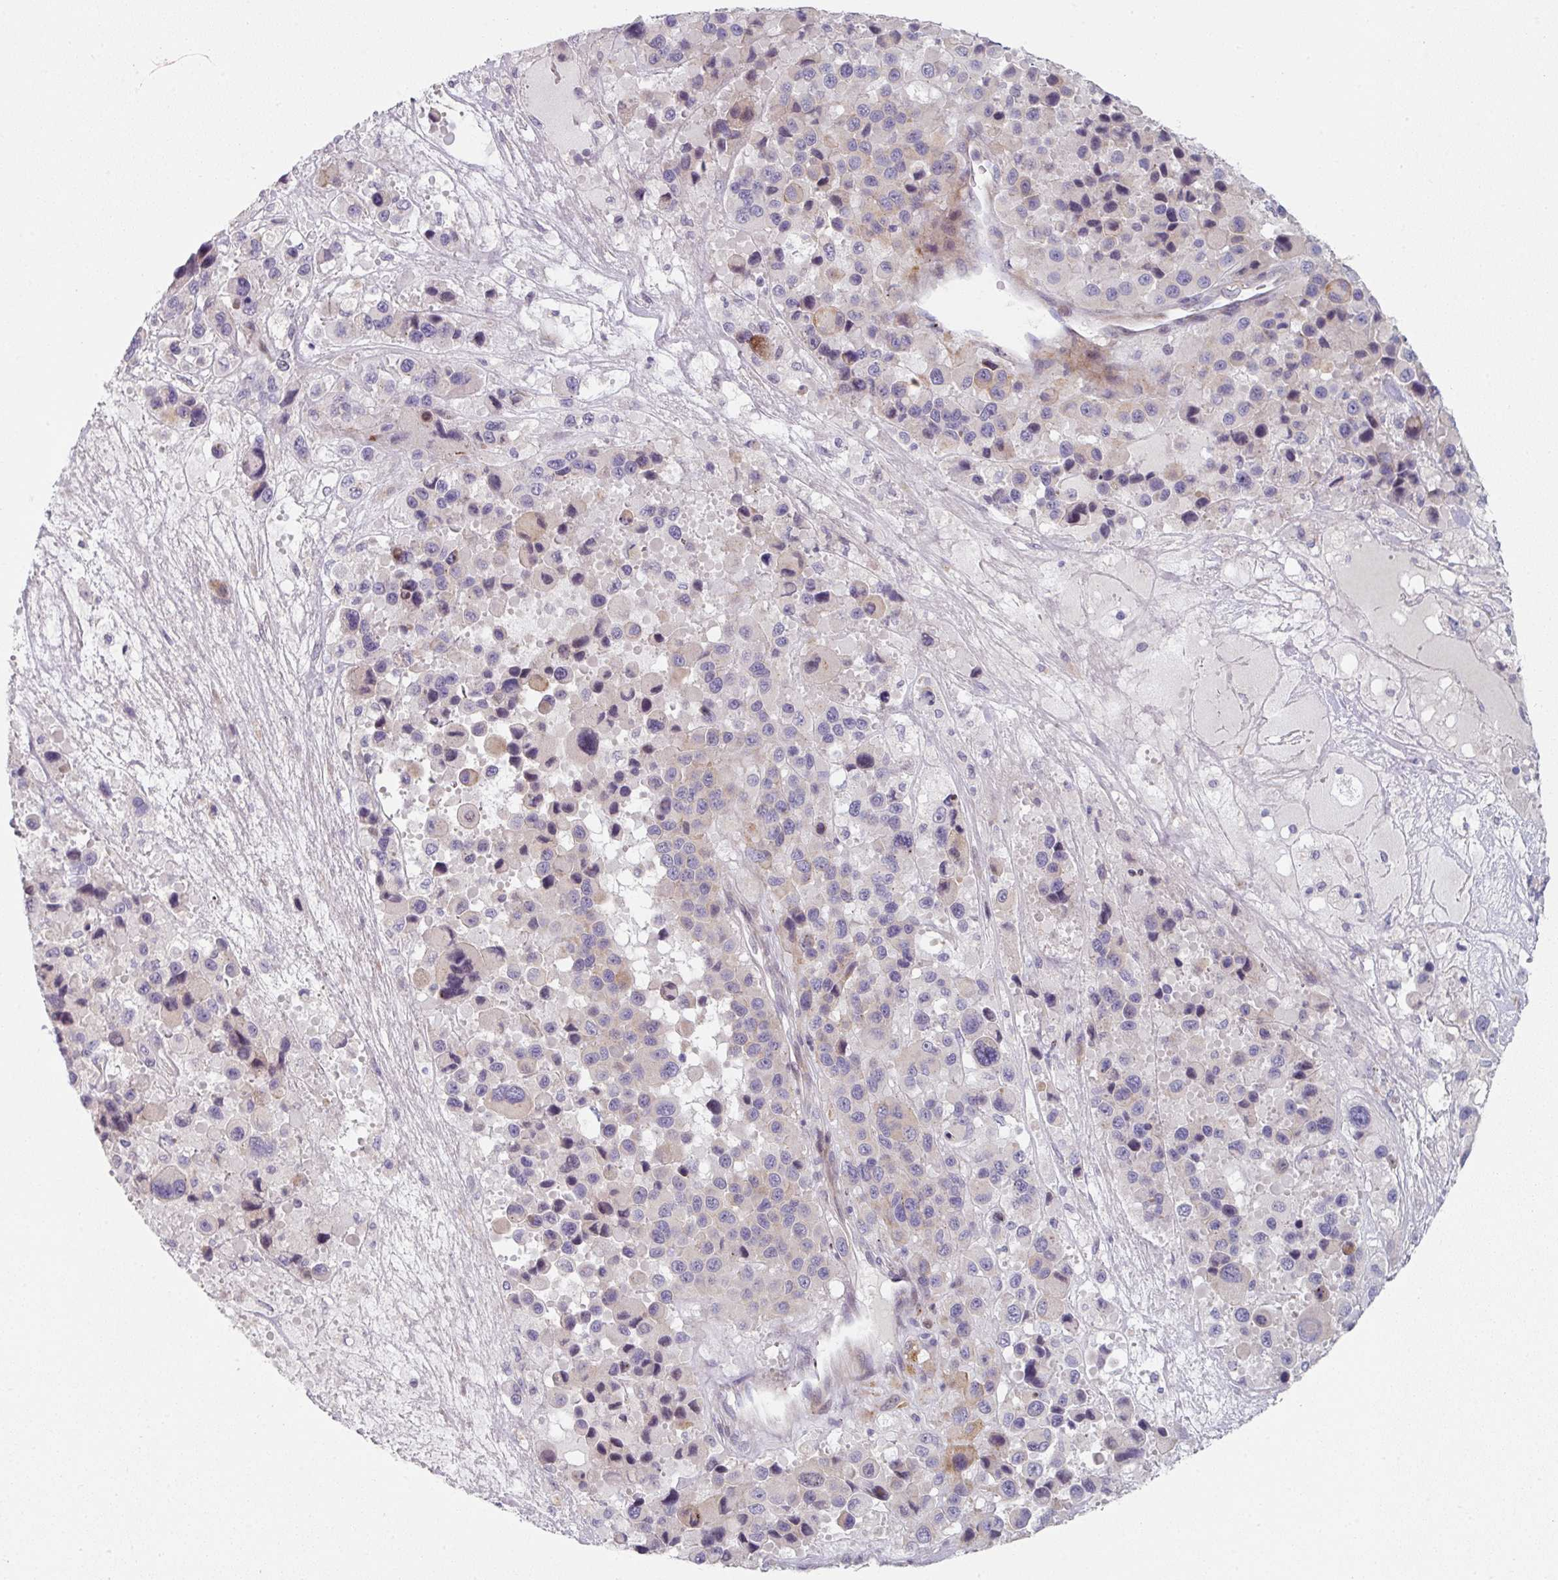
{"staining": {"intensity": "weak", "quantity": "<25%", "location": "cytoplasmic/membranous"}, "tissue": "melanoma", "cell_type": "Tumor cells", "image_type": "cancer", "snomed": [{"axis": "morphology", "description": "Malignant melanoma, Metastatic site"}, {"axis": "topography", "description": "Lymph node"}], "caption": "The micrograph reveals no significant positivity in tumor cells of melanoma.", "gene": "WSB2", "patient": {"sex": "female", "age": 65}}